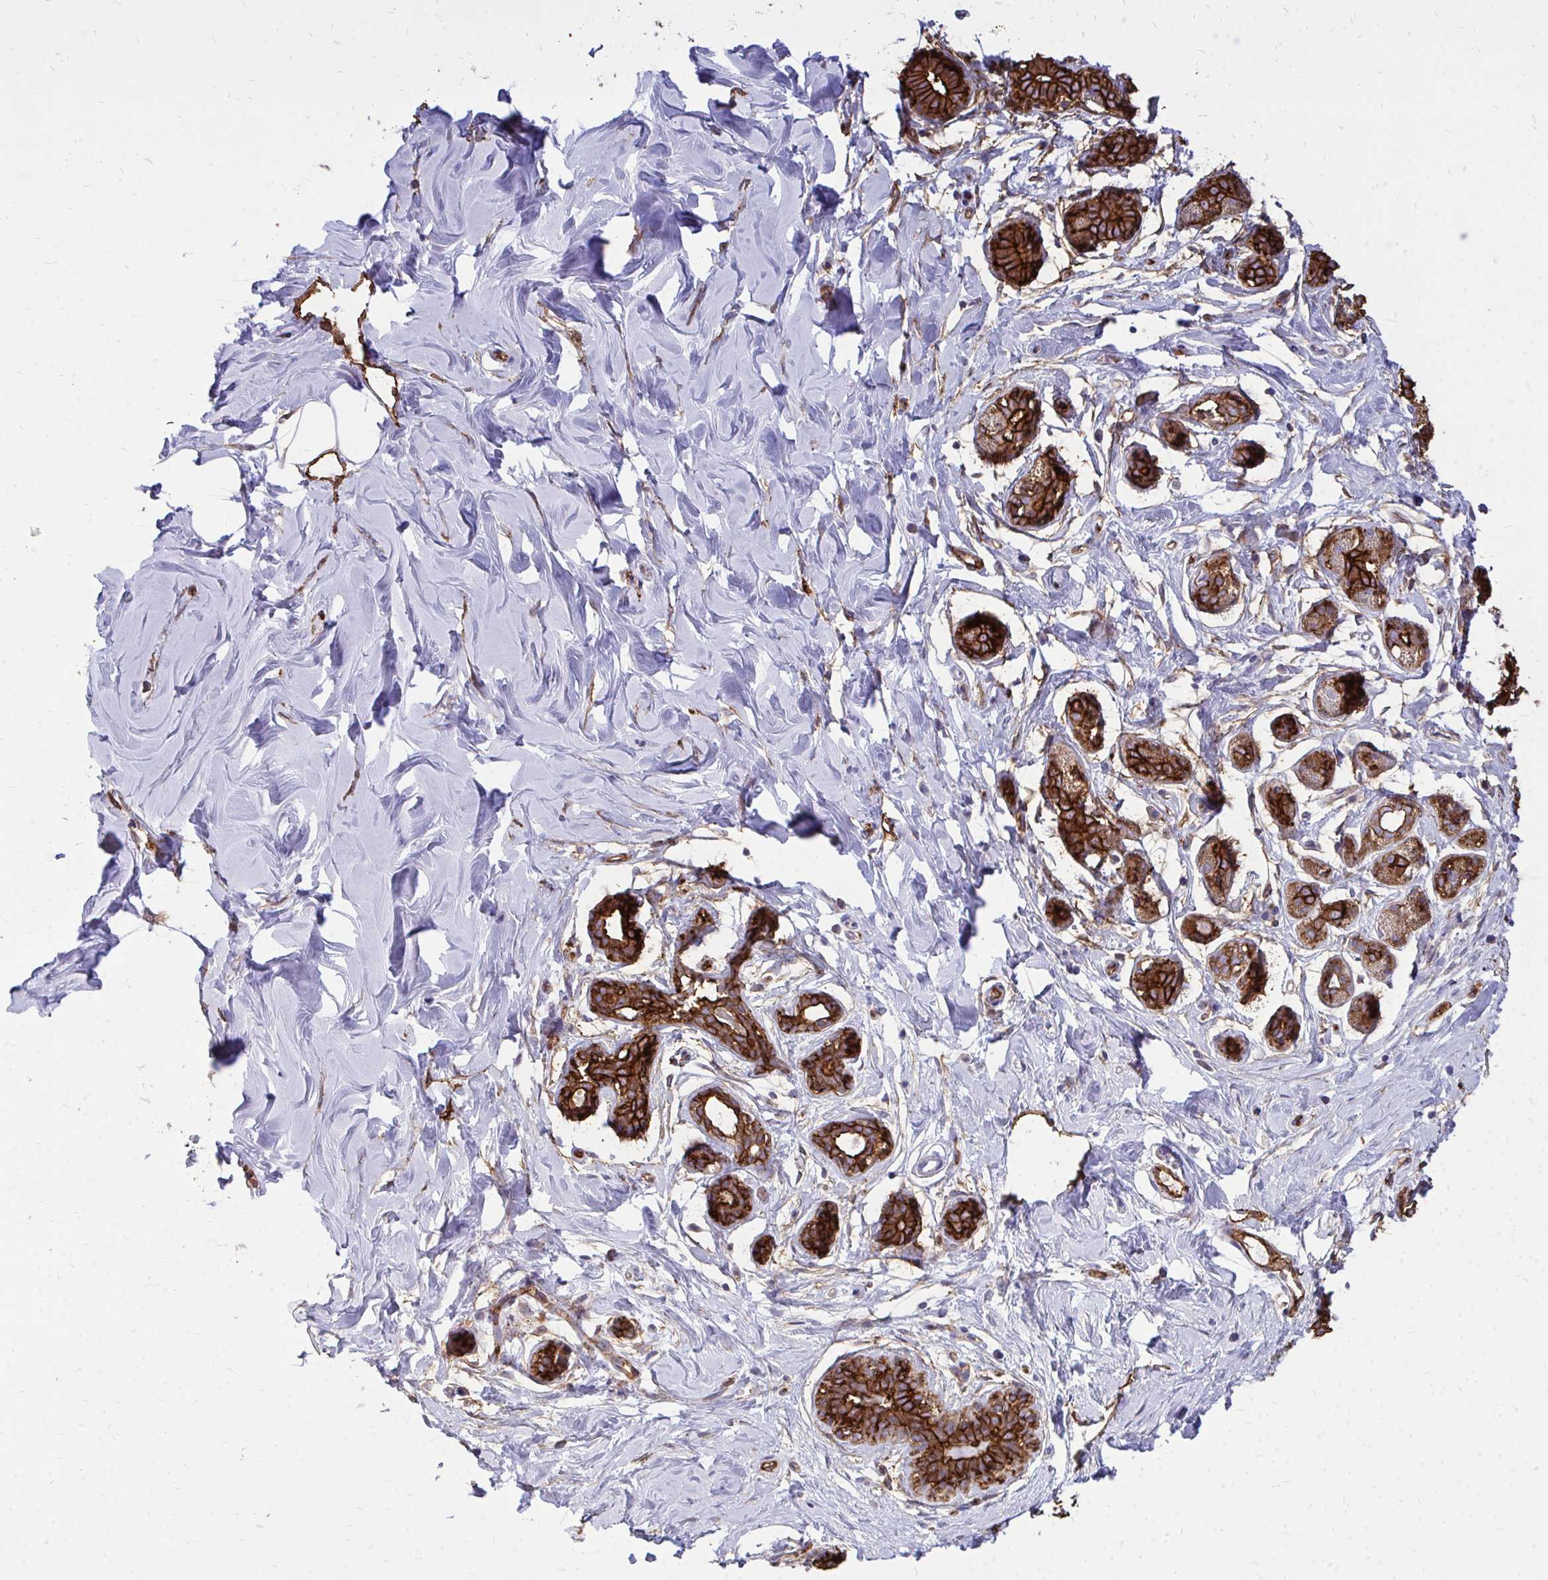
{"staining": {"intensity": "negative", "quantity": "none", "location": "none"}, "tissue": "breast", "cell_type": "Adipocytes", "image_type": "normal", "snomed": [{"axis": "morphology", "description": "Normal tissue, NOS"}, {"axis": "topography", "description": "Breast"}], "caption": "This is an immunohistochemistry (IHC) image of unremarkable breast. There is no staining in adipocytes.", "gene": "MARCKSL1", "patient": {"sex": "female", "age": 27}}